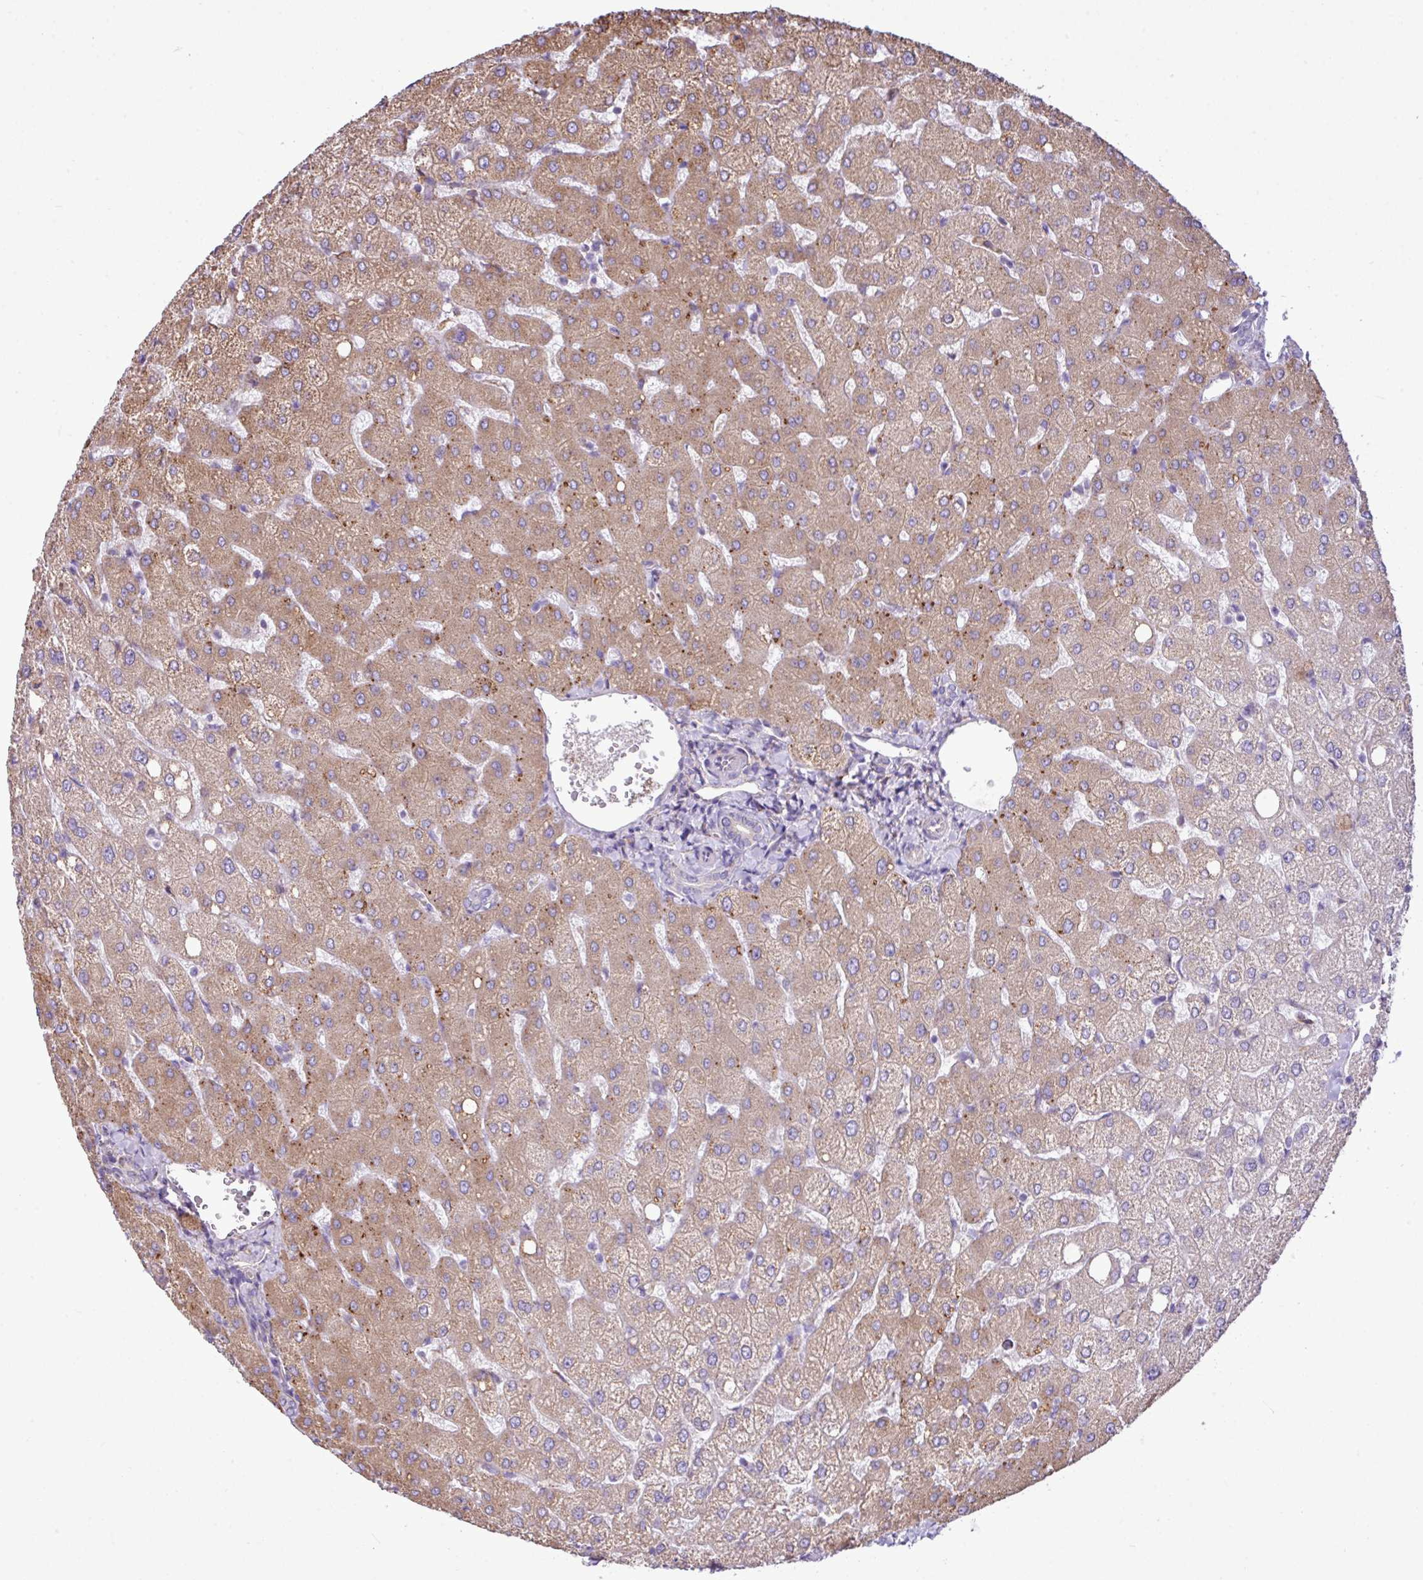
{"staining": {"intensity": "negative", "quantity": "none", "location": "none"}, "tissue": "liver", "cell_type": "Cholangiocytes", "image_type": "normal", "snomed": [{"axis": "morphology", "description": "Normal tissue, NOS"}, {"axis": "topography", "description": "Liver"}], "caption": "Cholangiocytes are negative for protein expression in normal human liver. Brightfield microscopy of immunohistochemistry (IHC) stained with DAB (3,3'-diaminobenzidine) (brown) and hematoxylin (blue), captured at high magnification.", "gene": "ZSCAN5A", "patient": {"sex": "female", "age": 54}}